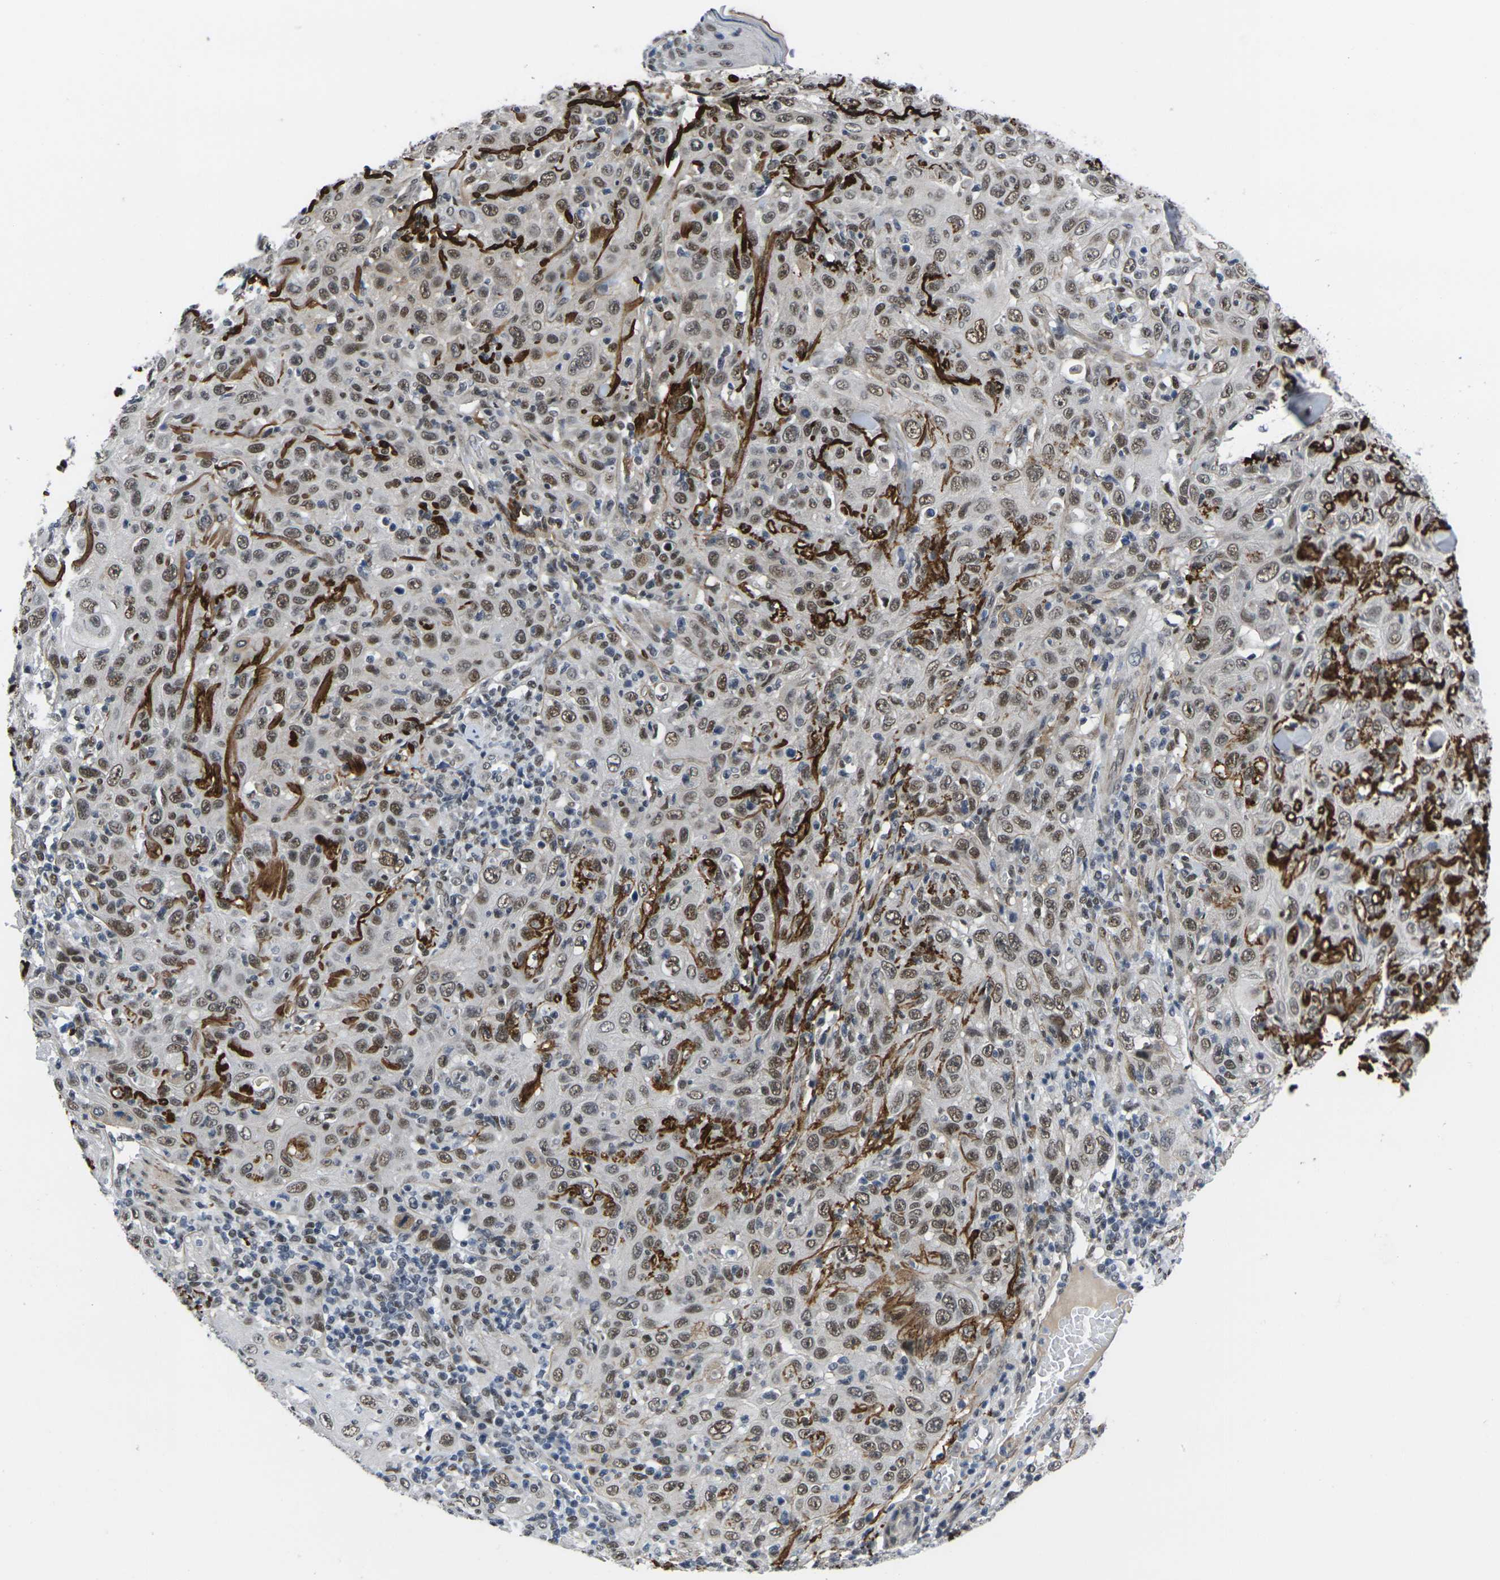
{"staining": {"intensity": "moderate", "quantity": ">75%", "location": "nuclear"}, "tissue": "skin cancer", "cell_type": "Tumor cells", "image_type": "cancer", "snomed": [{"axis": "morphology", "description": "Squamous cell carcinoma, NOS"}, {"axis": "topography", "description": "Skin"}], "caption": "Protein staining of squamous cell carcinoma (skin) tissue demonstrates moderate nuclear positivity in about >75% of tumor cells. (DAB (3,3'-diaminobenzidine) IHC, brown staining for protein, blue staining for nuclei).", "gene": "RBM7", "patient": {"sex": "female", "age": 88}}